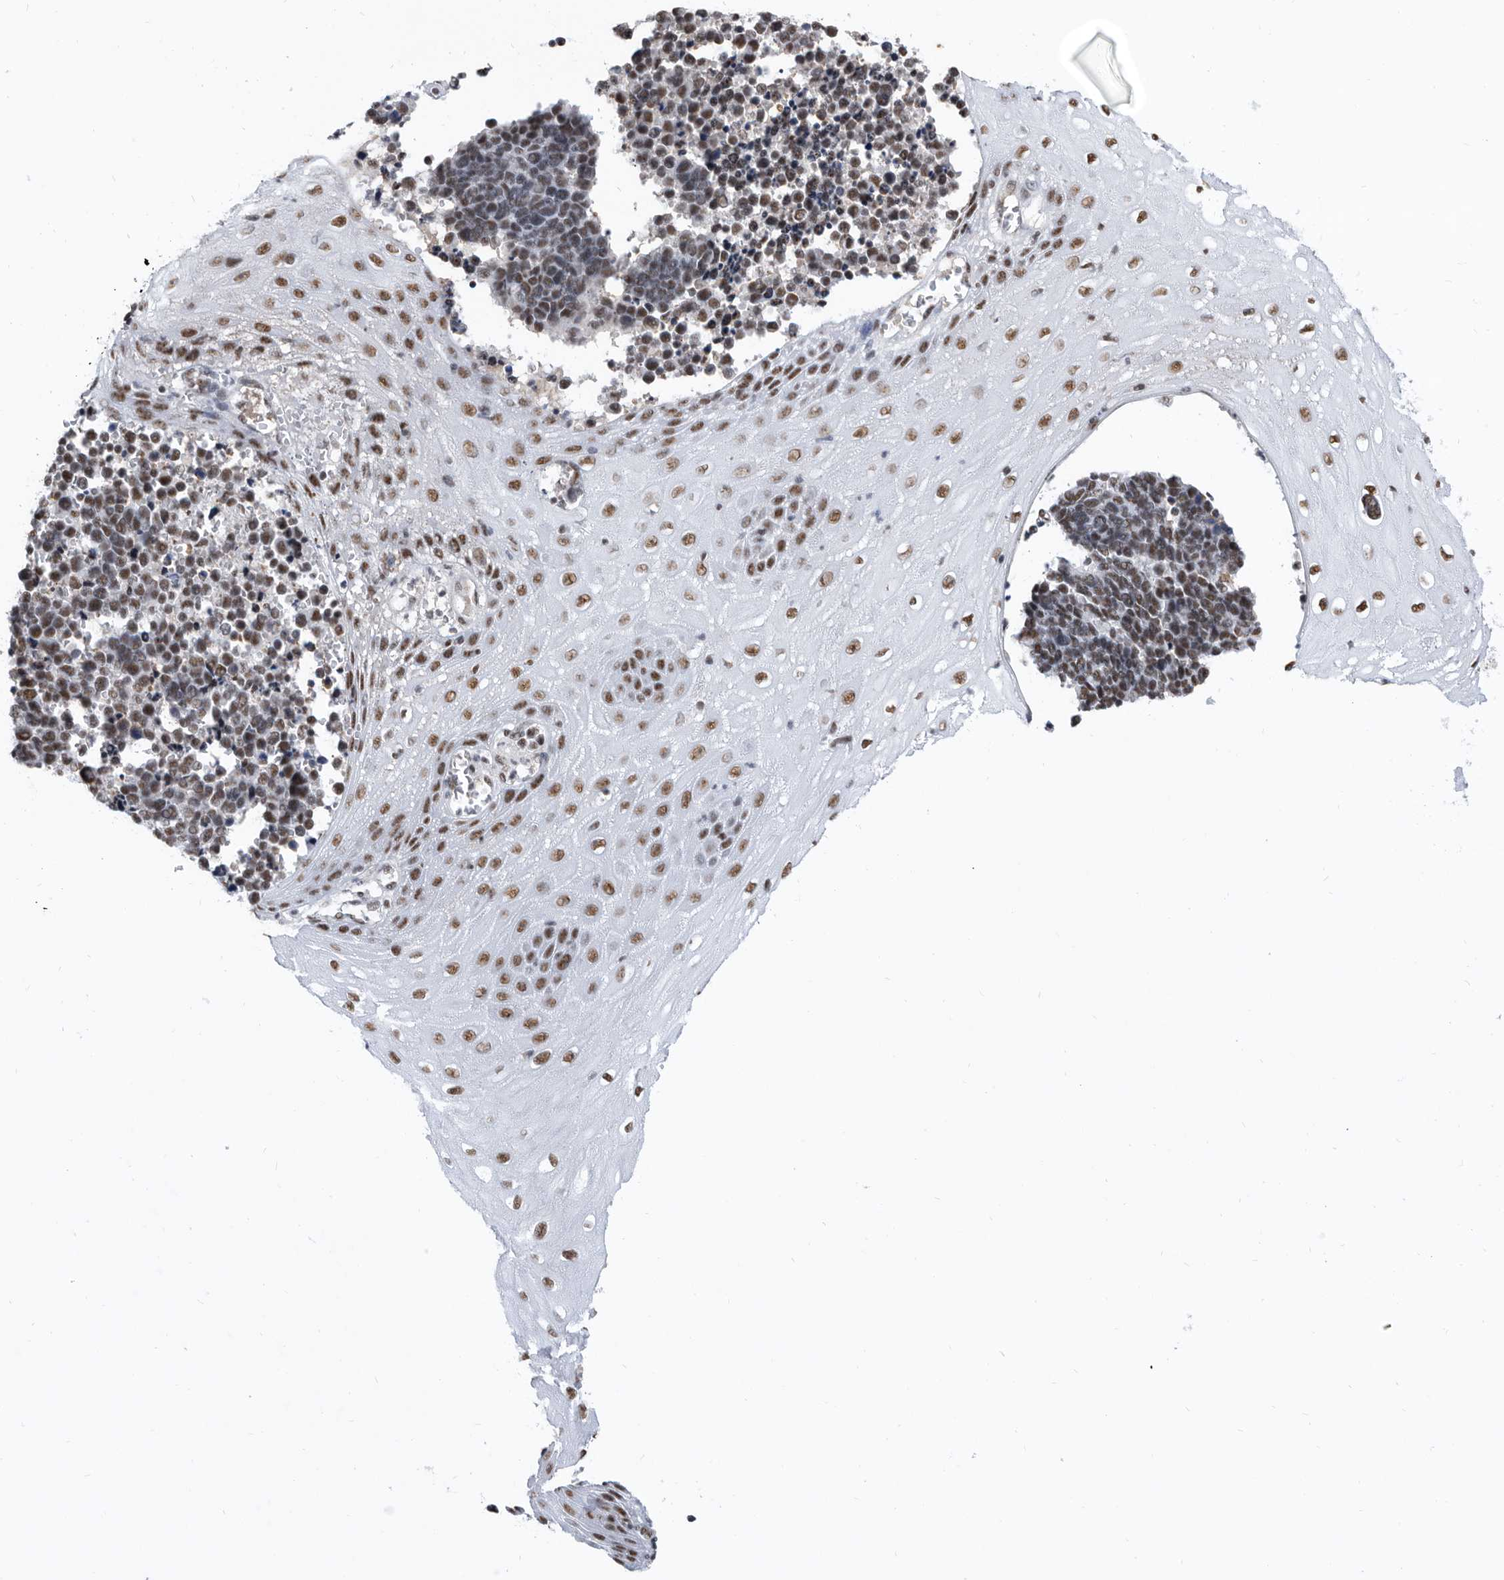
{"staining": {"intensity": "moderate", "quantity": "25%-75%", "location": "nuclear"}, "tissue": "cervical cancer", "cell_type": "Tumor cells", "image_type": "cancer", "snomed": [{"axis": "morphology", "description": "Normal tissue, NOS"}, {"axis": "morphology", "description": "Squamous cell carcinoma, NOS"}, {"axis": "topography", "description": "Cervix"}], "caption": "Protein staining of cervical squamous cell carcinoma tissue exhibits moderate nuclear expression in approximately 25%-75% of tumor cells. (DAB (3,3'-diaminobenzidine) = brown stain, brightfield microscopy at high magnification).", "gene": "SF3A1", "patient": {"sex": "female", "age": 35}}